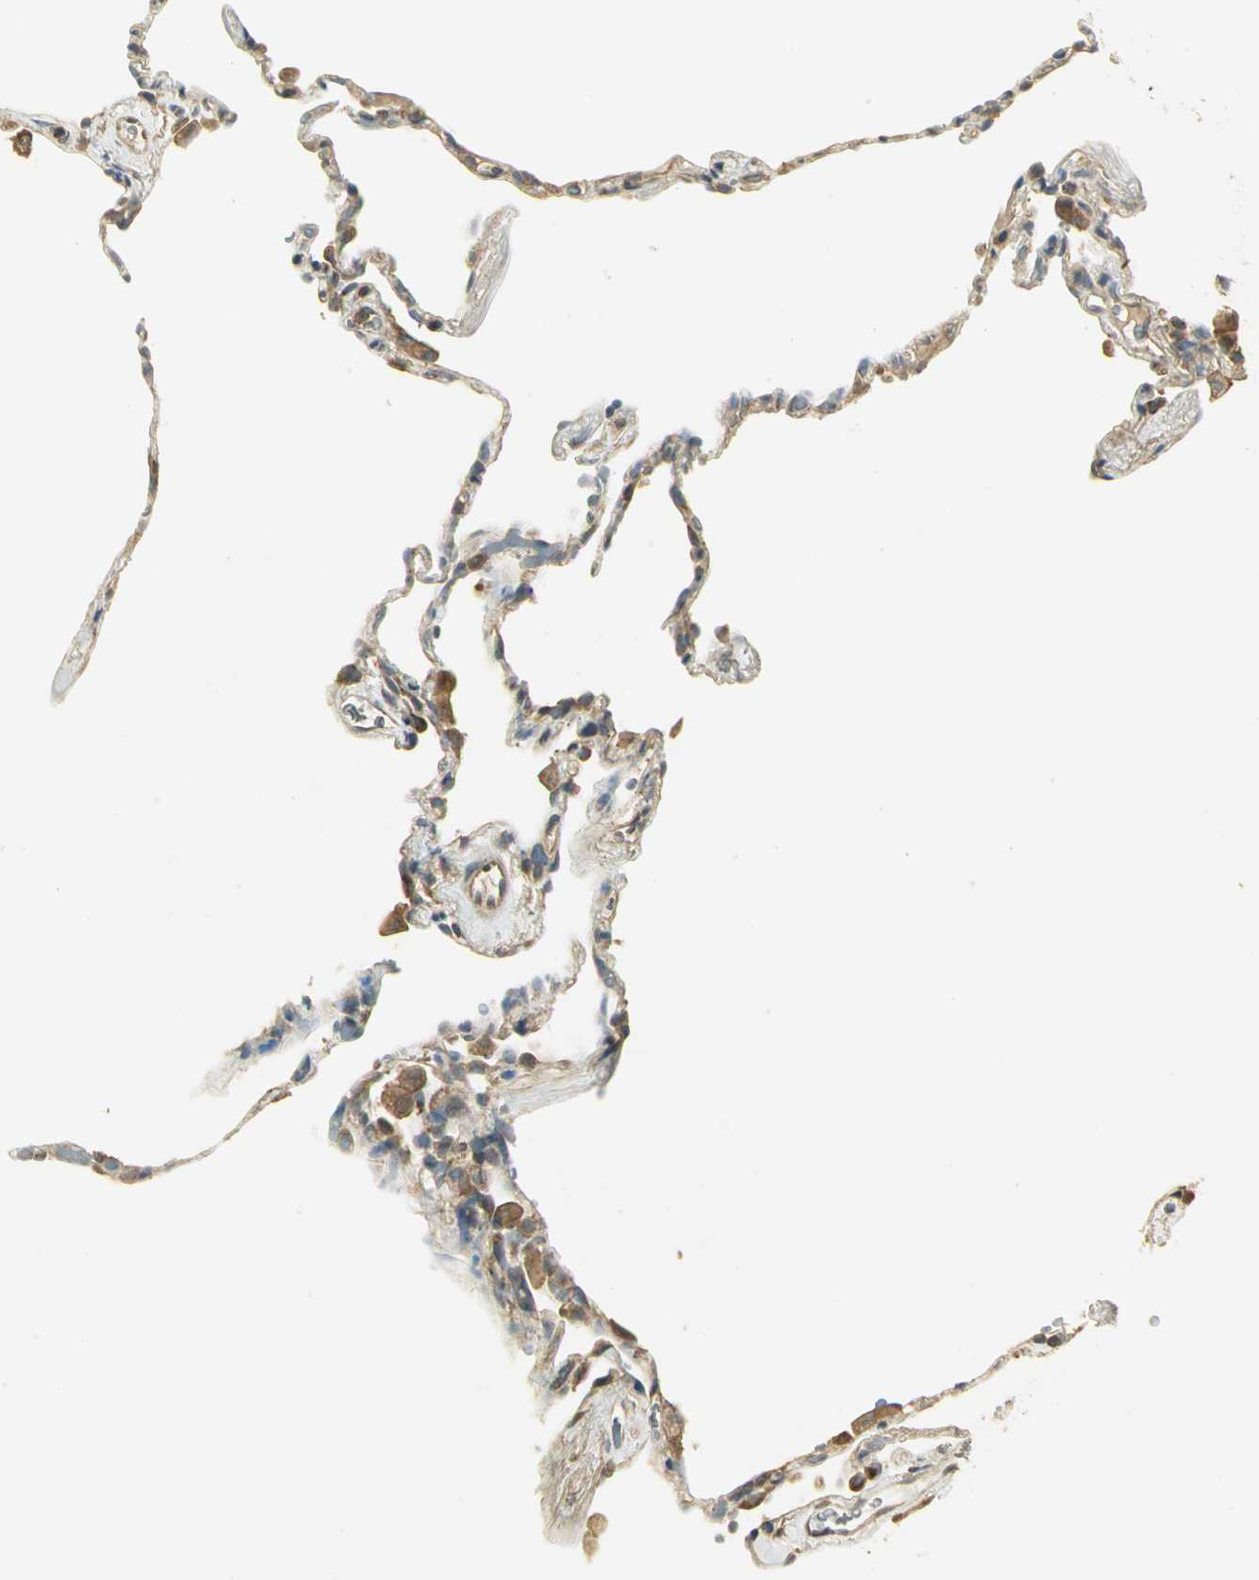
{"staining": {"intensity": "moderate", "quantity": ">75%", "location": "cytoplasmic/membranous"}, "tissue": "lung", "cell_type": "Alveolar cells", "image_type": "normal", "snomed": [{"axis": "morphology", "description": "Normal tissue, NOS"}, {"axis": "topography", "description": "Lung"}], "caption": "IHC (DAB) staining of normal human lung demonstrates moderate cytoplasmic/membranous protein staining in approximately >75% of alveolar cells. (Stains: DAB in brown, nuclei in blue, Microscopy: brightfield microscopy at high magnification).", "gene": "RARS1", "patient": {"sex": "male", "age": 59}}